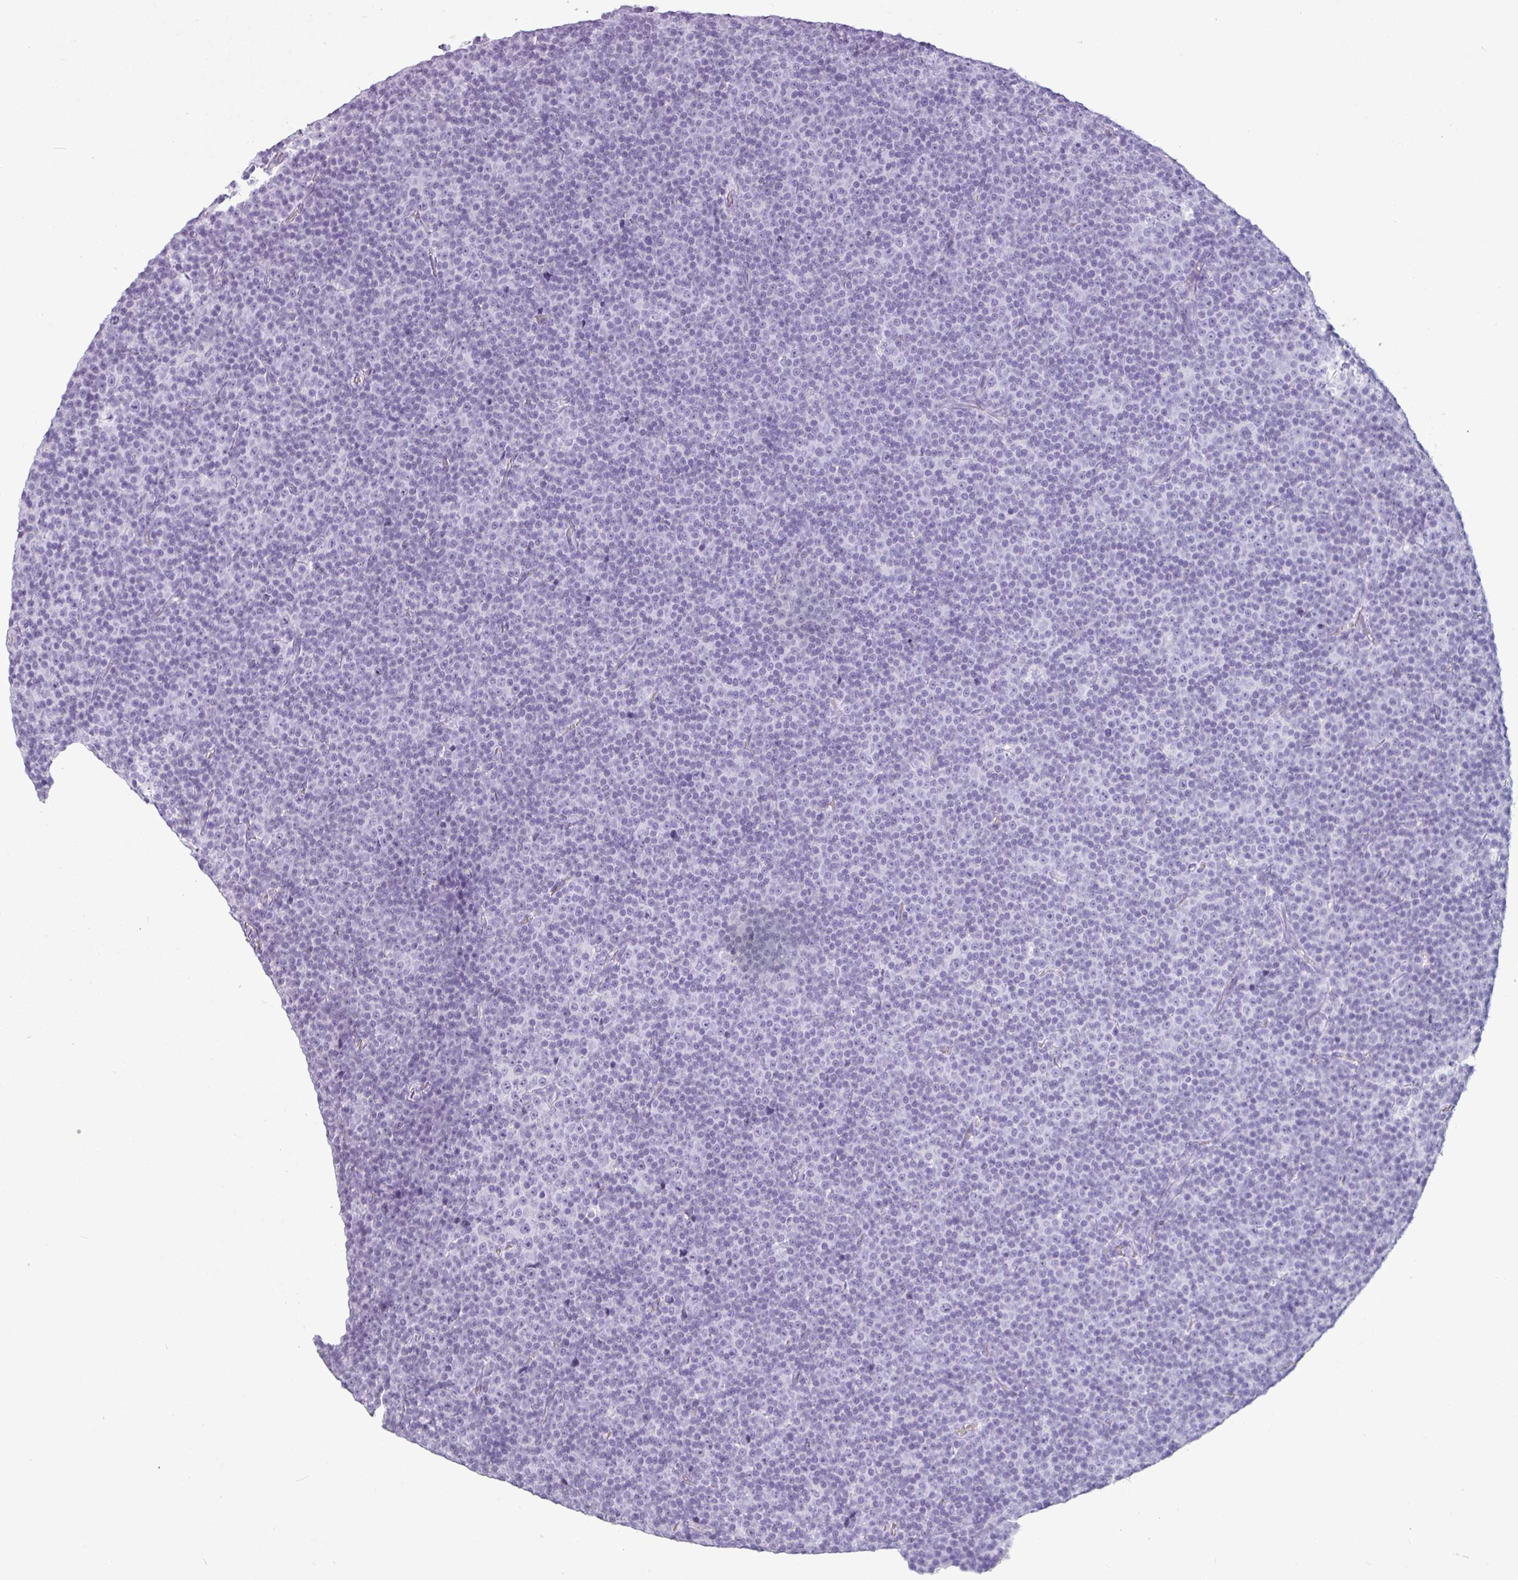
{"staining": {"intensity": "negative", "quantity": "none", "location": "none"}, "tissue": "lymphoma", "cell_type": "Tumor cells", "image_type": "cancer", "snomed": [{"axis": "morphology", "description": "Malignant lymphoma, non-Hodgkin's type, Low grade"}, {"axis": "topography", "description": "Lymph node"}], "caption": "Immunohistochemistry (IHC) of human low-grade malignant lymphoma, non-Hodgkin's type shows no expression in tumor cells. The staining was performed using DAB (3,3'-diaminobenzidine) to visualize the protein expression in brown, while the nuclei were stained in blue with hematoxylin (Magnification: 20x).", "gene": "AMY1B", "patient": {"sex": "female", "age": 67}}